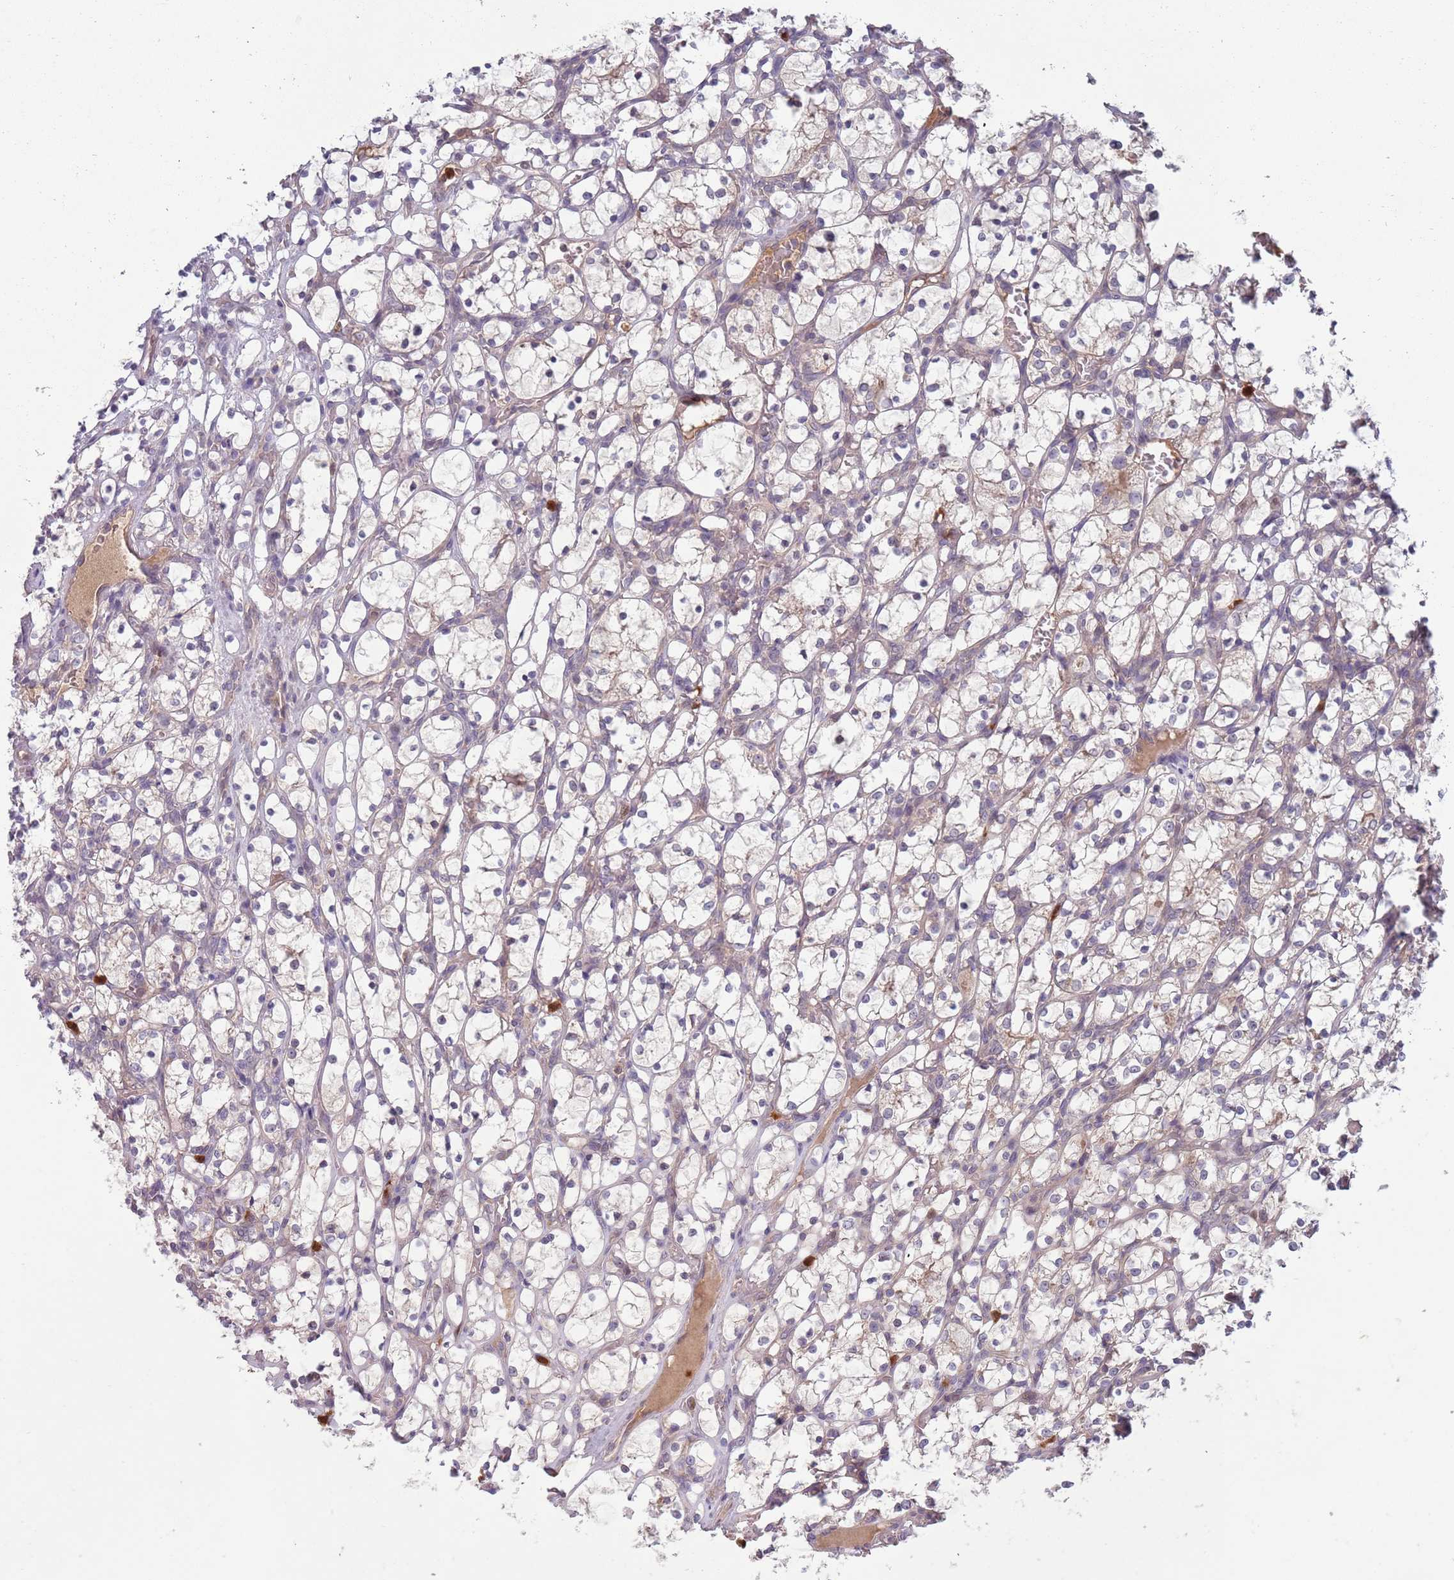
{"staining": {"intensity": "negative", "quantity": "none", "location": "none"}, "tissue": "renal cancer", "cell_type": "Tumor cells", "image_type": "cancer", "snomed": [{"axis": "morphology", "description": "Adenocarcinoma, NOS"}, {"axis": "topography", "description": "Kidney"}], "caption": "IHC of adenocarcinoma (renal) exhibits no staining in tumor cells. Brightfield microscopy of immunohistochemistry stained with DAB (brown) and hematoxylin (blue), captured at high magnification.", "gene": "TYW1", "patient": {"sex": "female", "age": 69}}